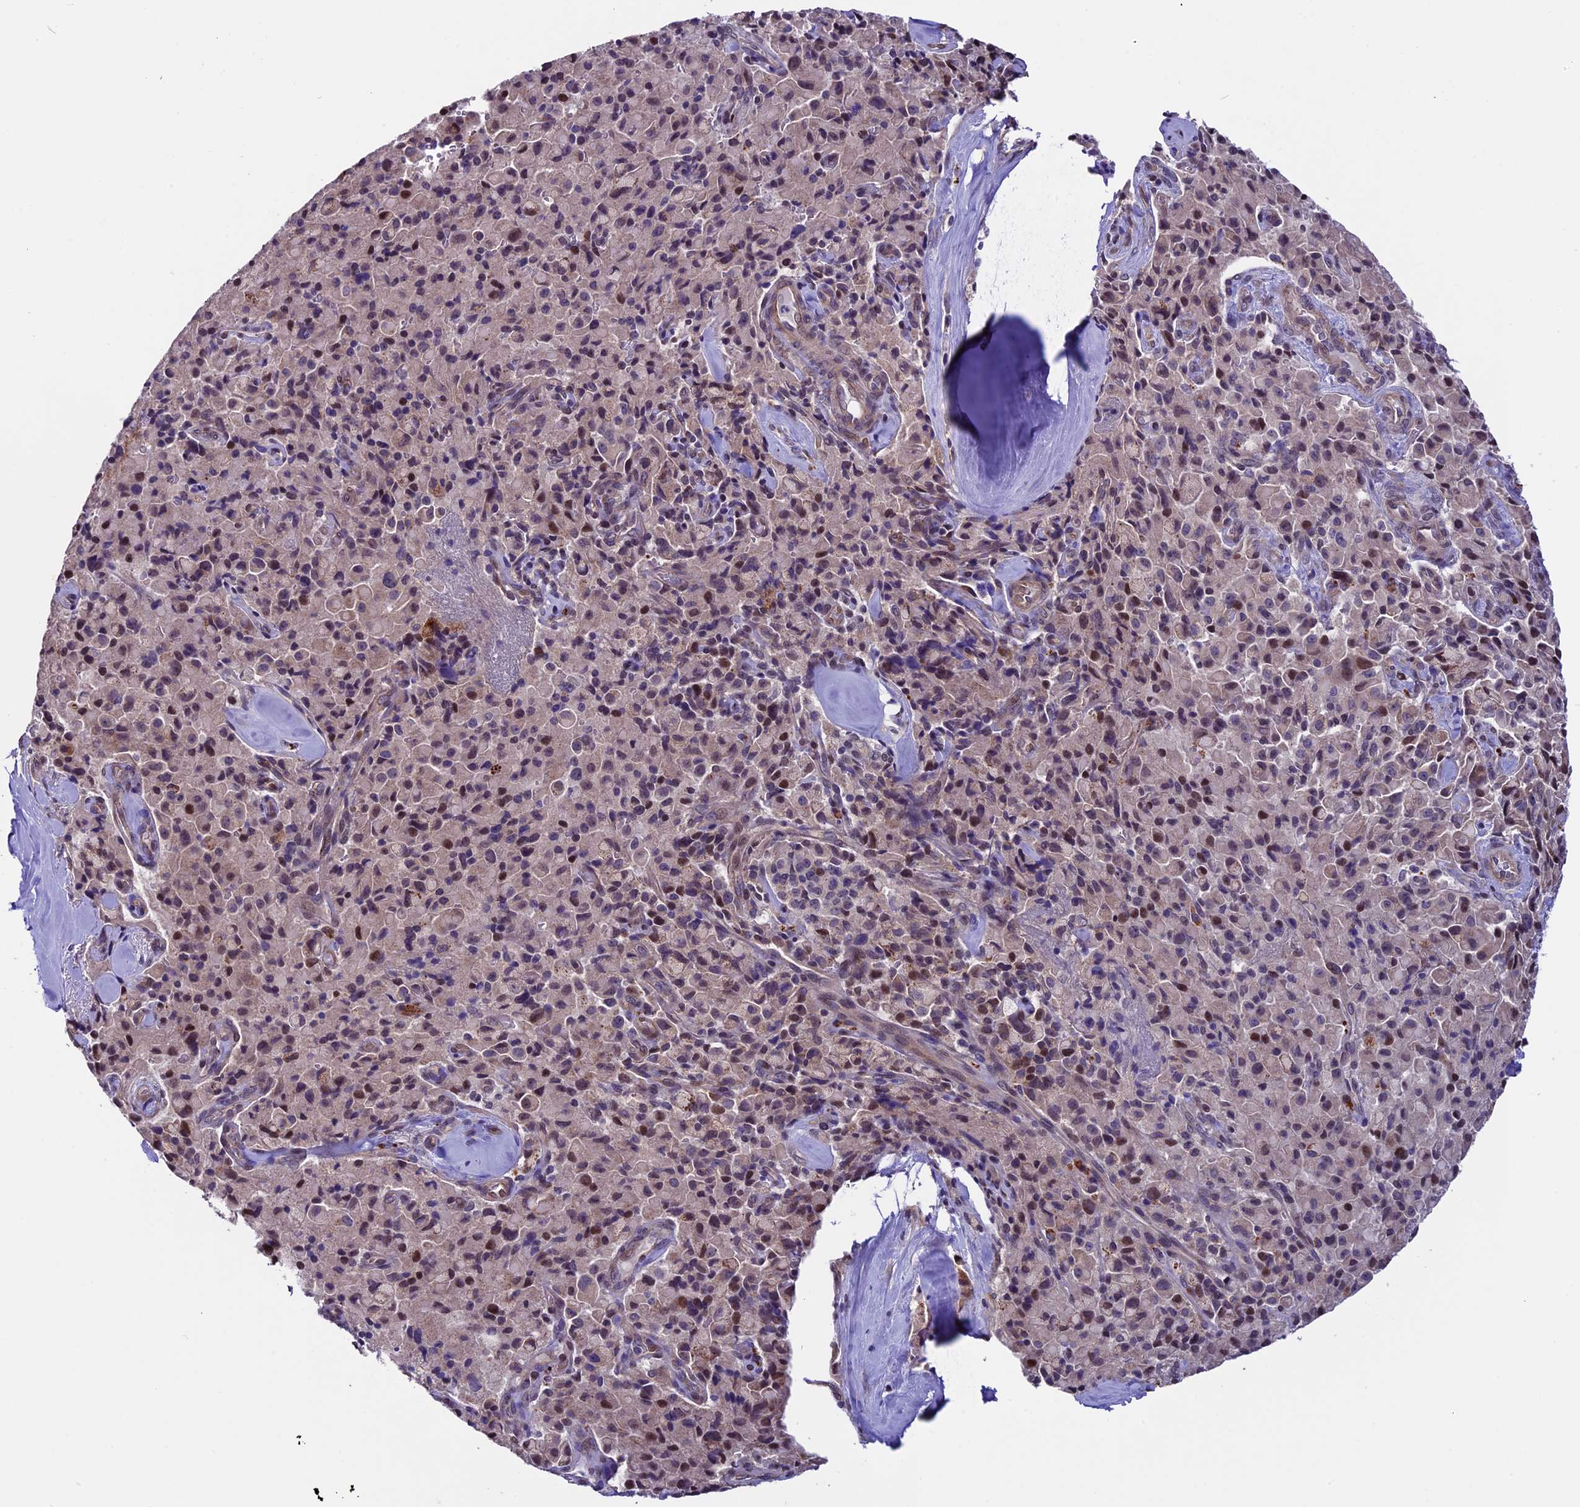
{"staining": {"intensity": "moderate", "quantity": "<25%", "location": "nuclear"}, "tissue": "pancreatic cancer", "cell_type": "Tumor cells", "image_type": "cancer", "snomed": [{"axis": "morphology", "description": "Adenocarcinoma, NOS"}, {"axis": "topography", "description": "Pancreas"}], "caption": "Immunohistochemical staining of pancreatic cancer displays low levels of moderate nuclear protein positivity in approximately <25% of tumor cells.", "gene": "TMEM171", "patient": {"sex": "male", "age": 65}}